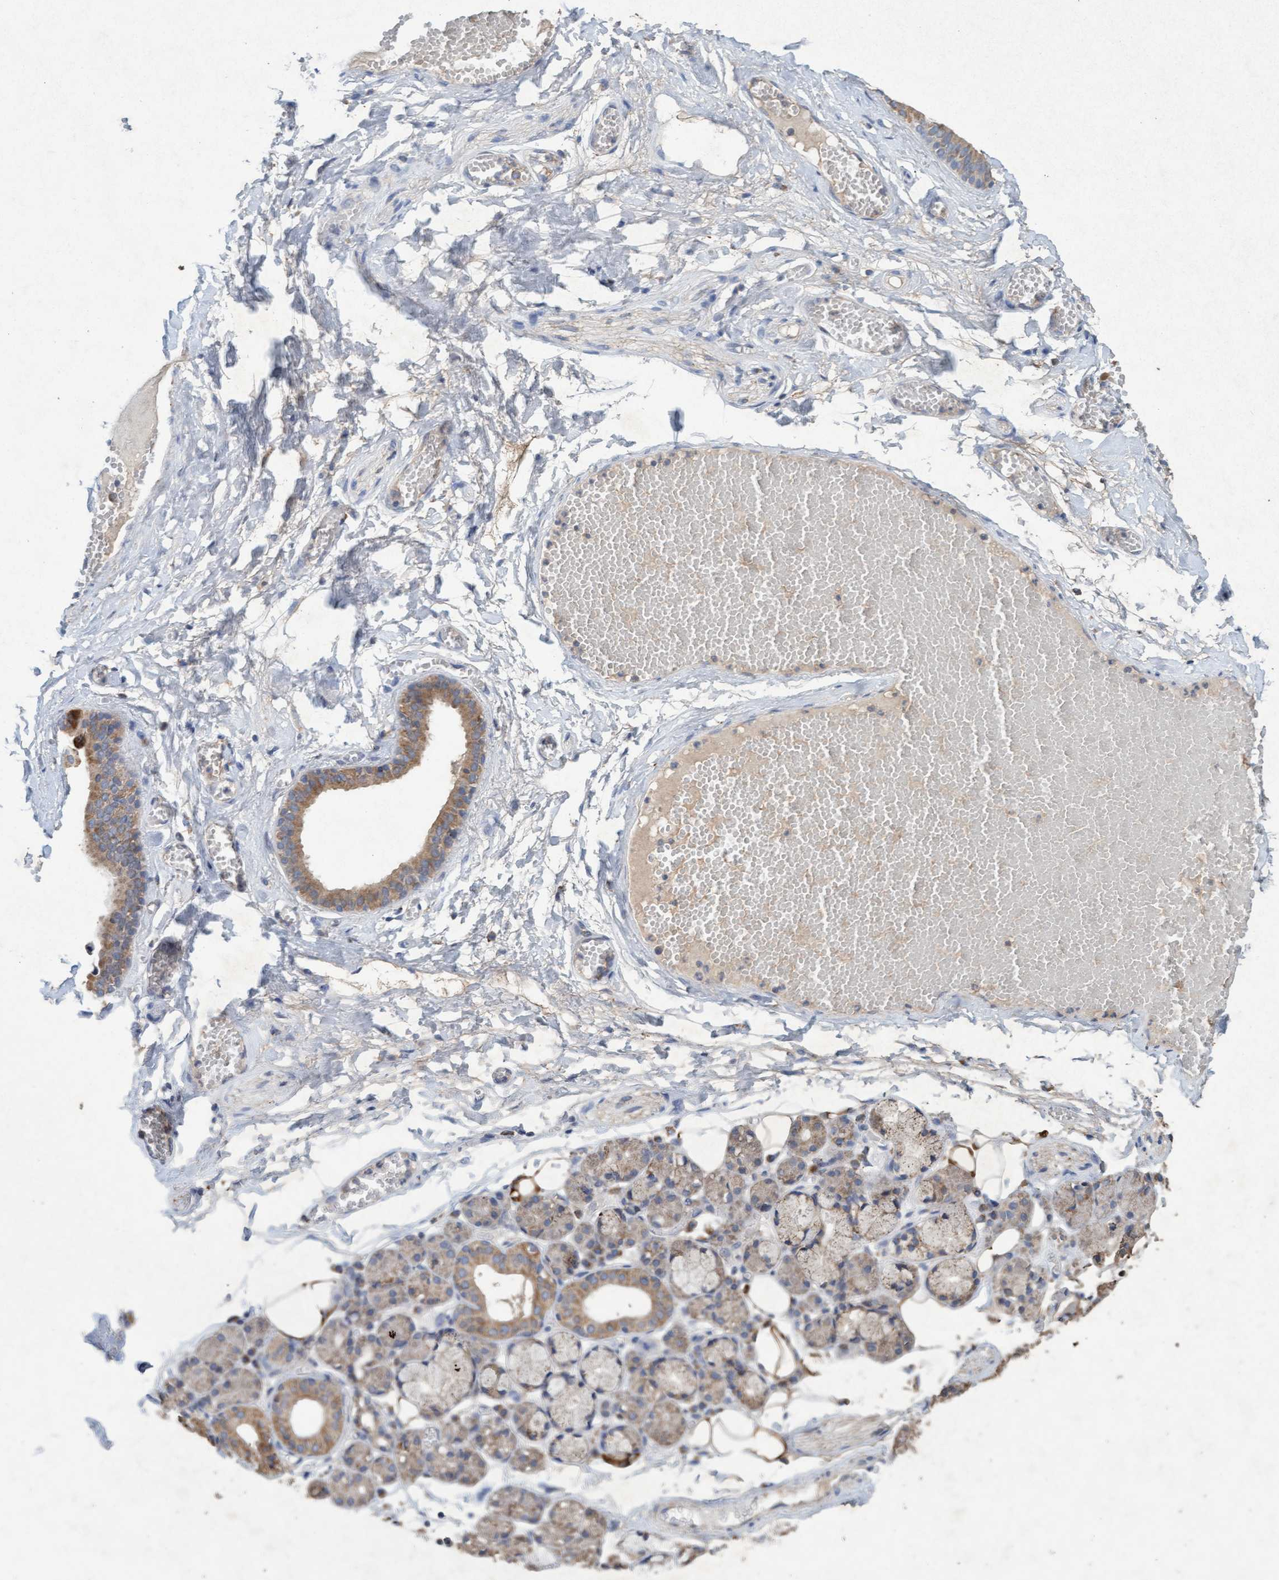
{"staining": {"intensity": "moderate", "quantity": "25%-75%", "location": "cytoplasmic/membranous"}, "tissue": "salivary gland", "cell_type": "Glandular cells", "image_type": "normal", "snomed": [{"axis": "morphology", "description": "Normal tissue, NOS"}, {"axis": "topography", "description": "Salivary gland"}], "caption": "Human salivary gland stained for a protein (brown) exhibits moderate cytoplasmic/membranous positive staining in about 25%-75% of glandular cells.", "gene": "ATPAF2", "patient": {"sex": "male", "age": 63}}